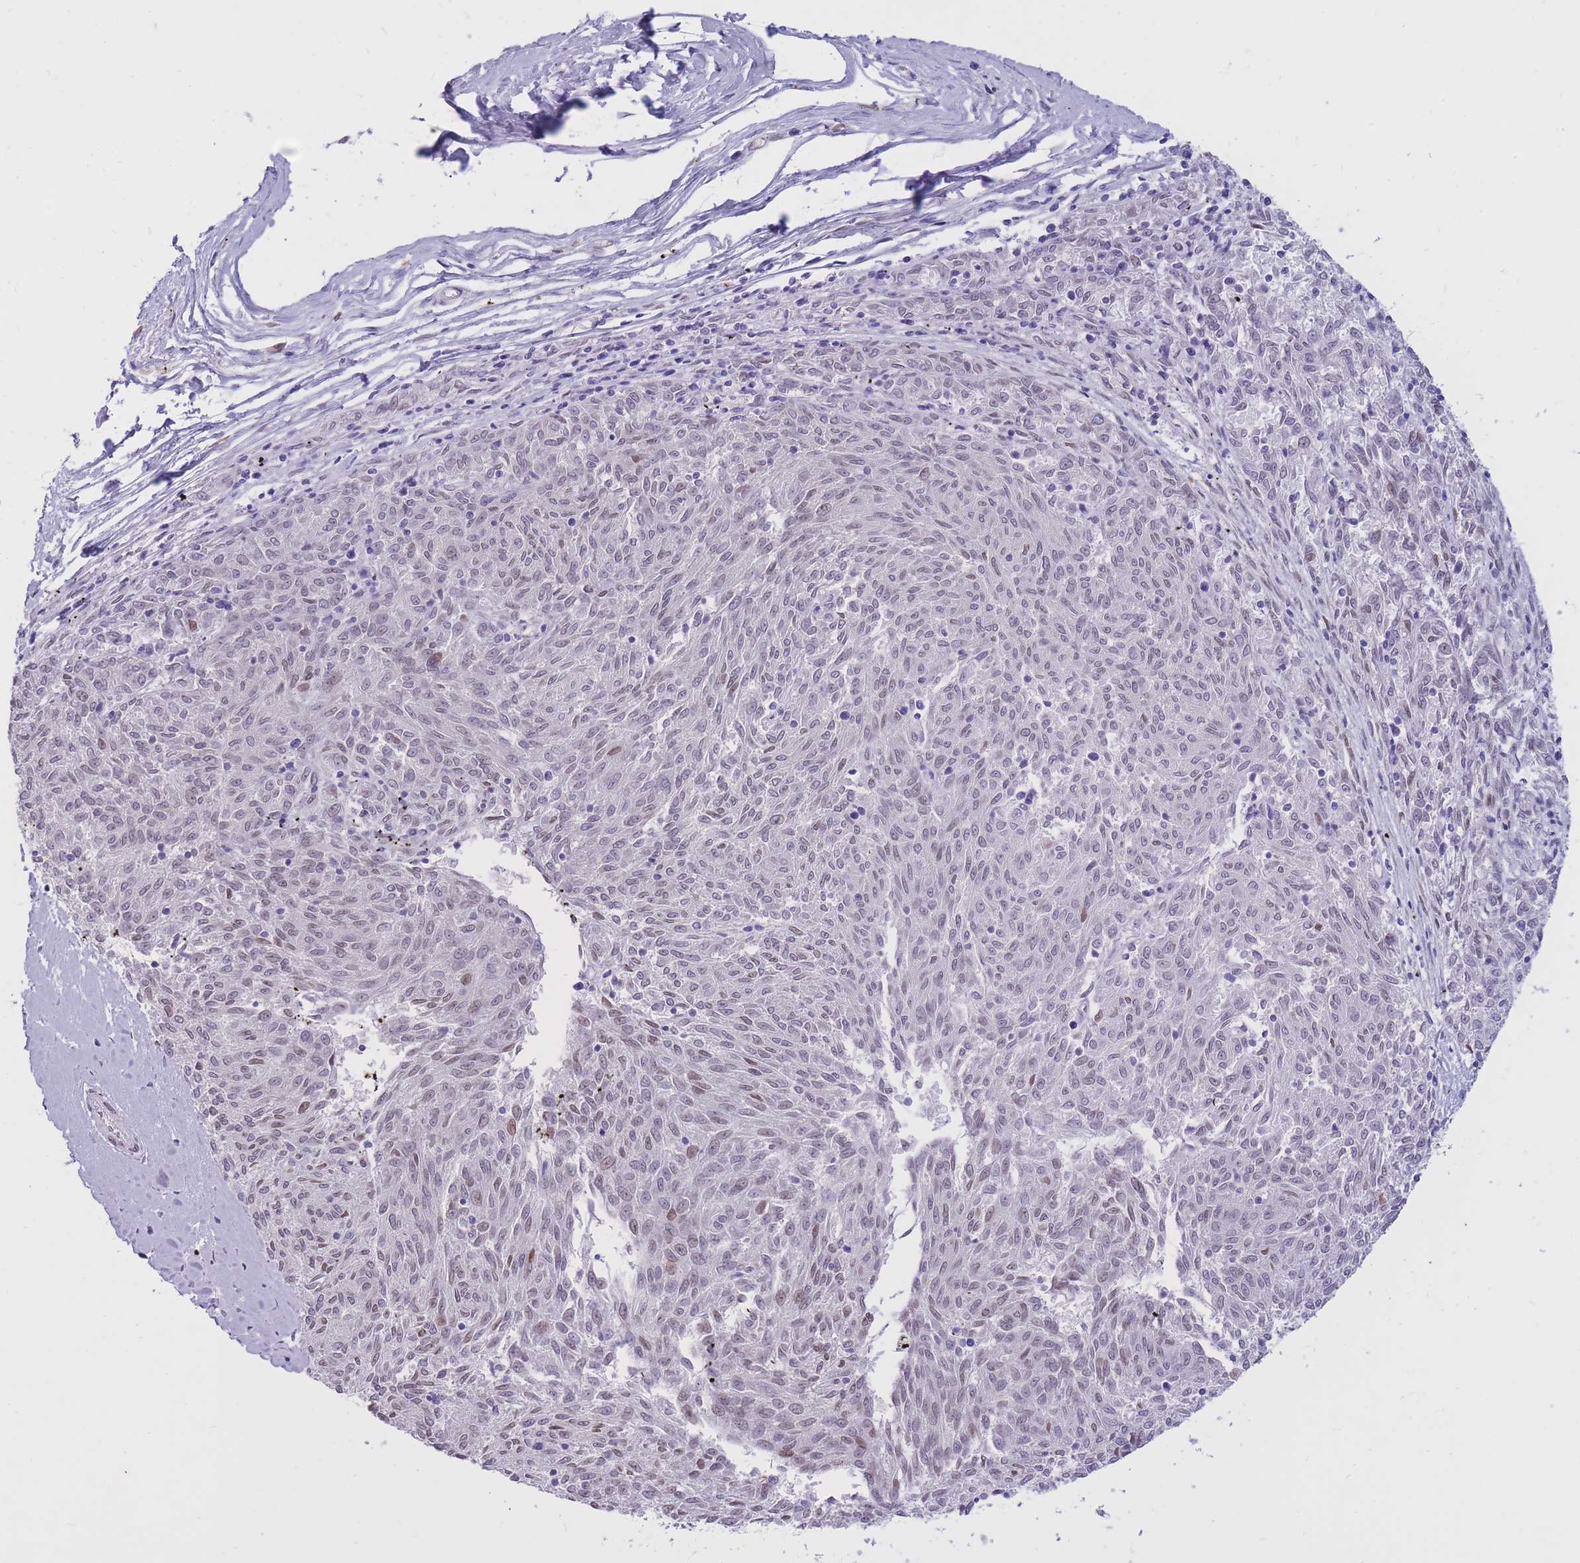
{"staining": {"intensity": "weak", "quantity": "25%-75%", "location": "nuclear"}, "tissue": "melanoma", "cell_type": "Tumor cells", "image_type": "cancer", "snomed": [{"axis": "morphology", "description": "Malignant melanoma, NOS"}, {"axis": "topography", "description": "Skin"}], "caption": "Immunohistochemistry (IHC) photomicrograph of neoplastic tissue: human melanoma stained using immunohistochemistry (IHC) demonstrates low levels of weak protein expression localized specifically in the nuclear of tumor cells, appearing as a nuclear brown color.", "gene": "HOOK2", "patient": {"sex": "female", "age": 72}}